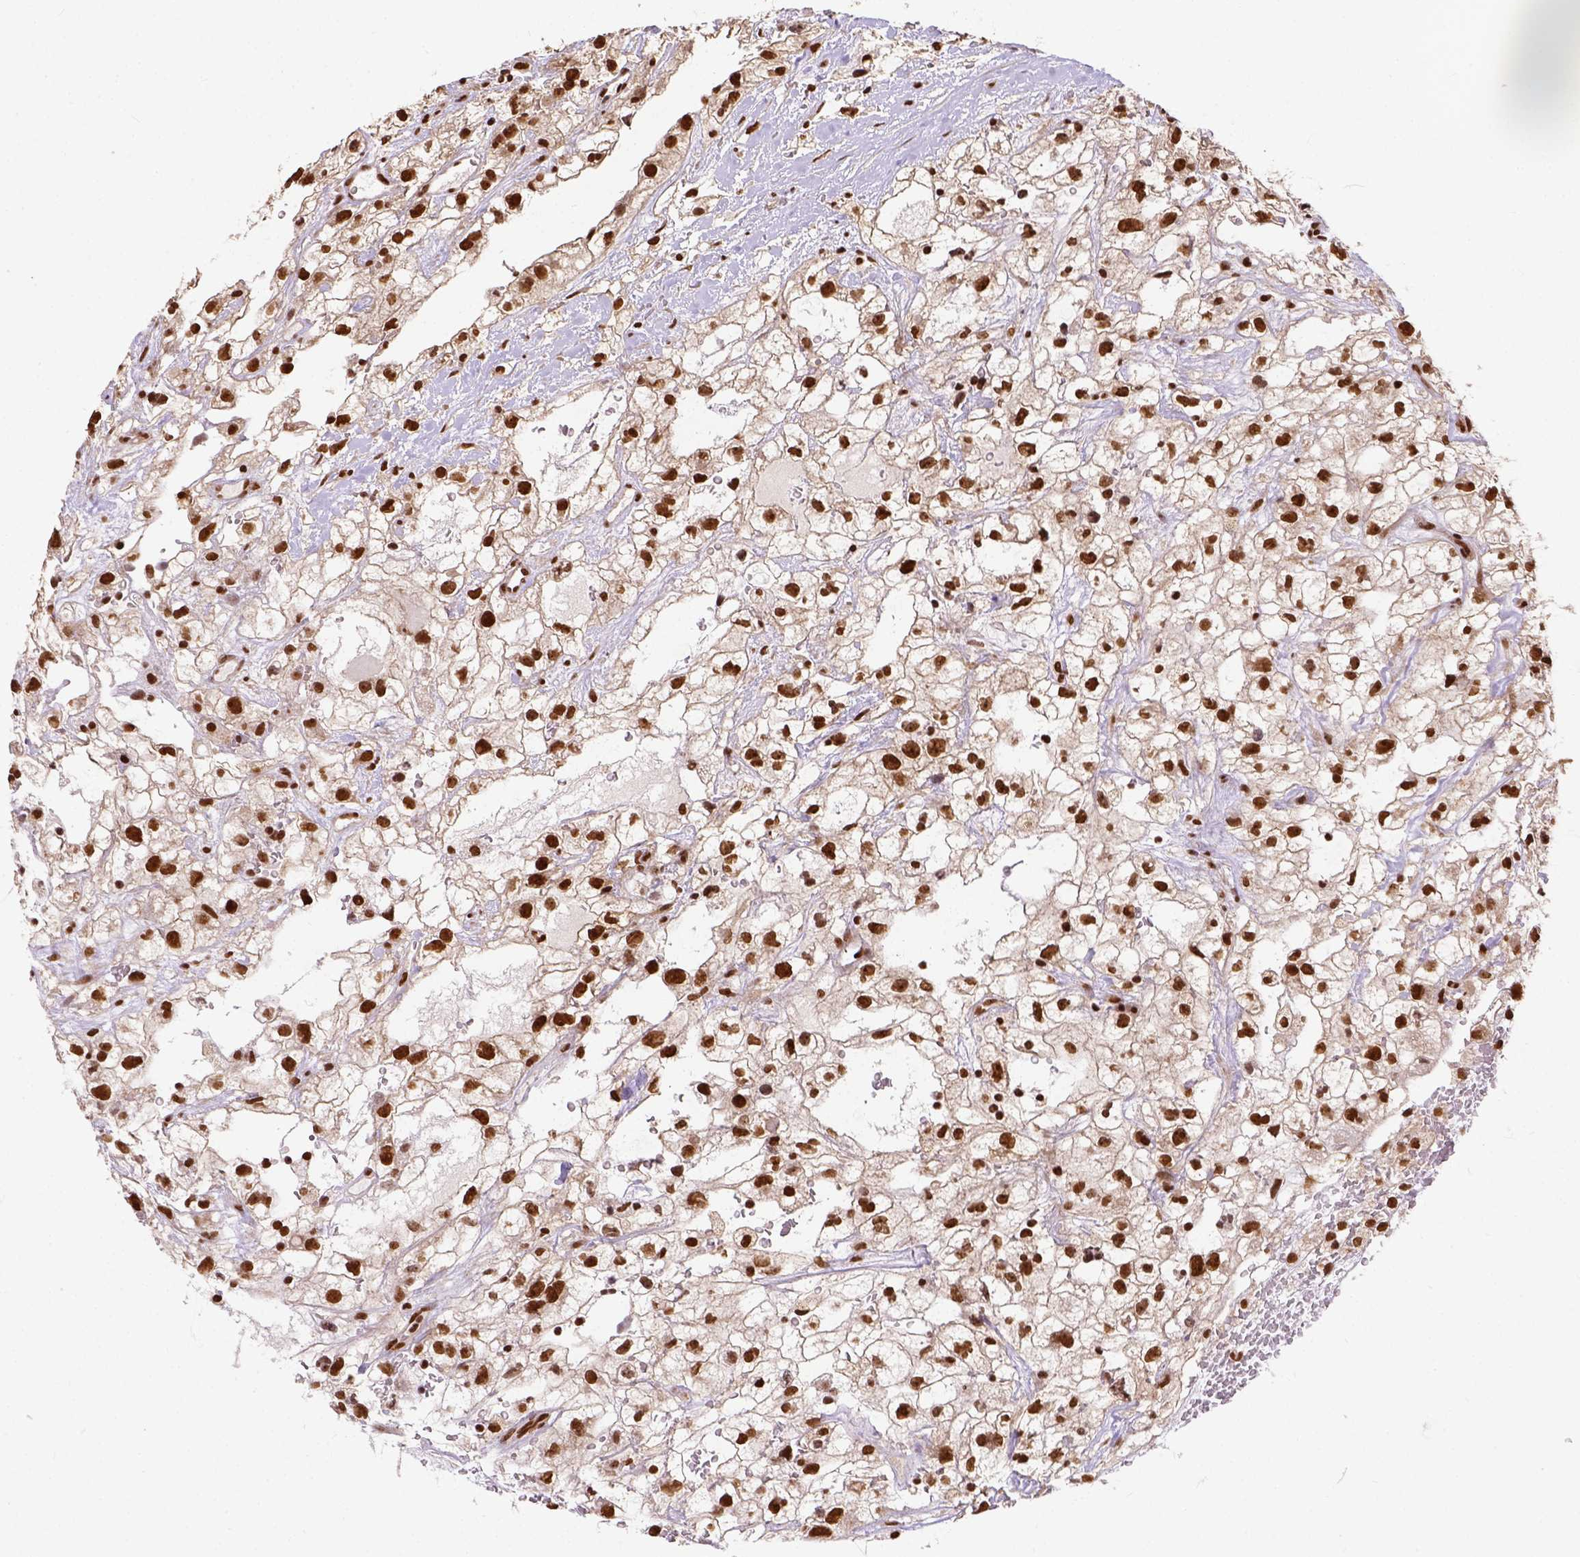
{"staining": {"intensity": "strong", "quantity": ">75%", "location": "nuclear"}, "tissue": "renal cancer", "cell_type": "Tumor cells", "image_type": "cancer", "snomed": [{"axis": "morphology", "description": "Adenocarcinoma, NOS"}, {"axis": "topography", "description": "Kidney"}], "caption": "A photomicrograph of renal cancer stained for a protein reveals strong nuclear brown staining in tumor cells.", "gene": "NACC1", "patient": {"sex": "male", "age": 59}}